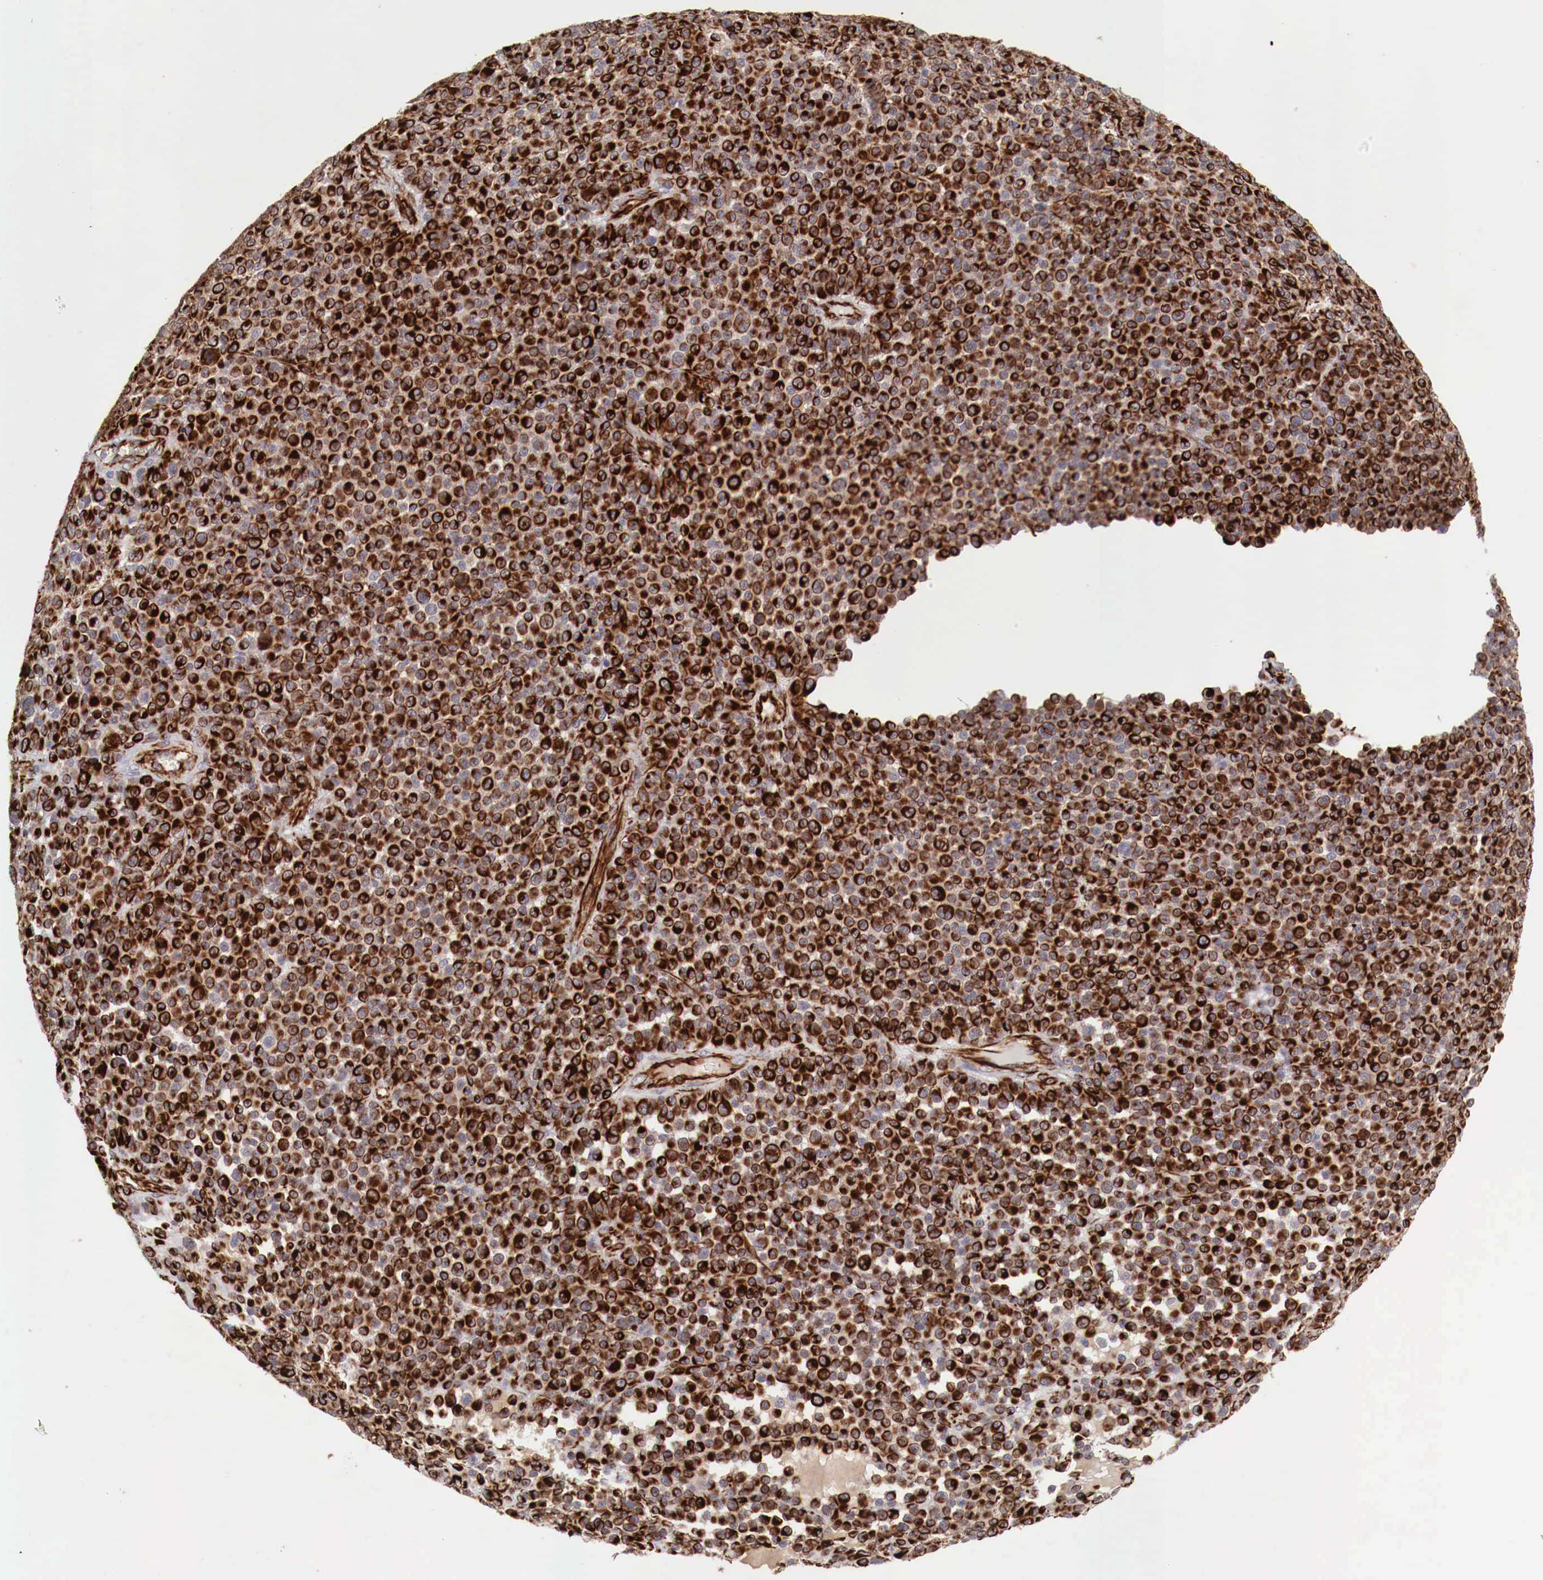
{"staining": {"intensity": "strong", "quantity": ">75%", "location": "cytoplasmic/membranous"}, "tissue": "melanoma", "cell_type": "Tumor cells", "image_type": "cancer", "snomed": [{"axis": "morphology", "description": "Malignant melanoma, Metastatic site"}, {"axis": "topography", "description": "Skin"}], "caption": "Immunohistochemical staining of melanoma exhibits strong cytoplasmic/membranous protein staining in about >75% of tumor cells.", "gene": "WT1", "patient": {"sex": "male", "age": 32}}